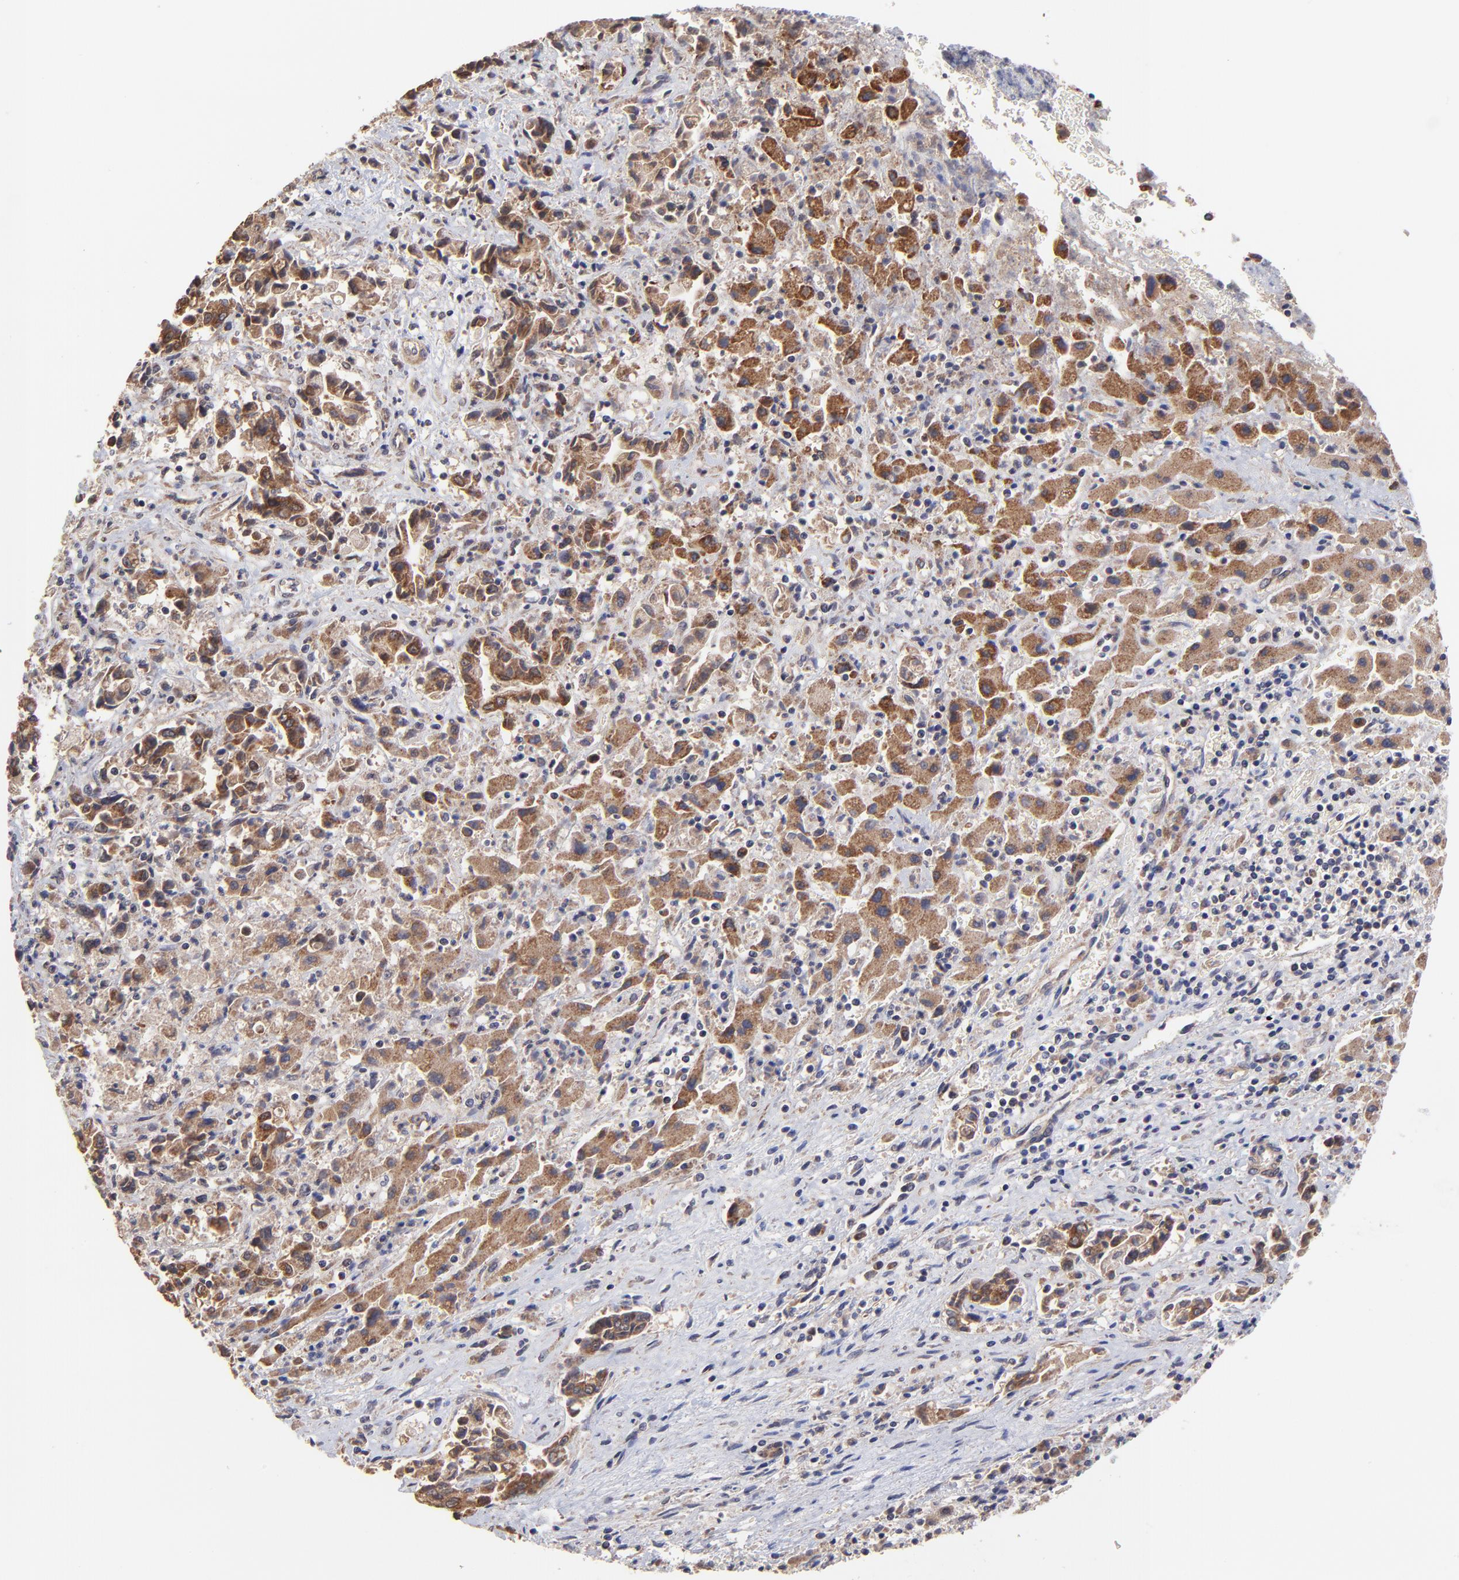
{"staining": {"intensity": "moderate", "quantity": ">75%", "location": "cytoplasmic/membranous"}, "tissue": "liver cancer", "cell_type": "Tumor cells", "image_type": "cancer", "snomed": [{"axis": "morphology", "description": "Cholangiocarcinoma"}, {"axis": "topography", "description": "Liver"}], "caption": "Human liver cancer (cholangiocarcinoma) stained with a protein marker shows moderate staining in tumor cells.", "gene": "BAIAP2L2", "patient": {"sex": "male", "age": 57}}